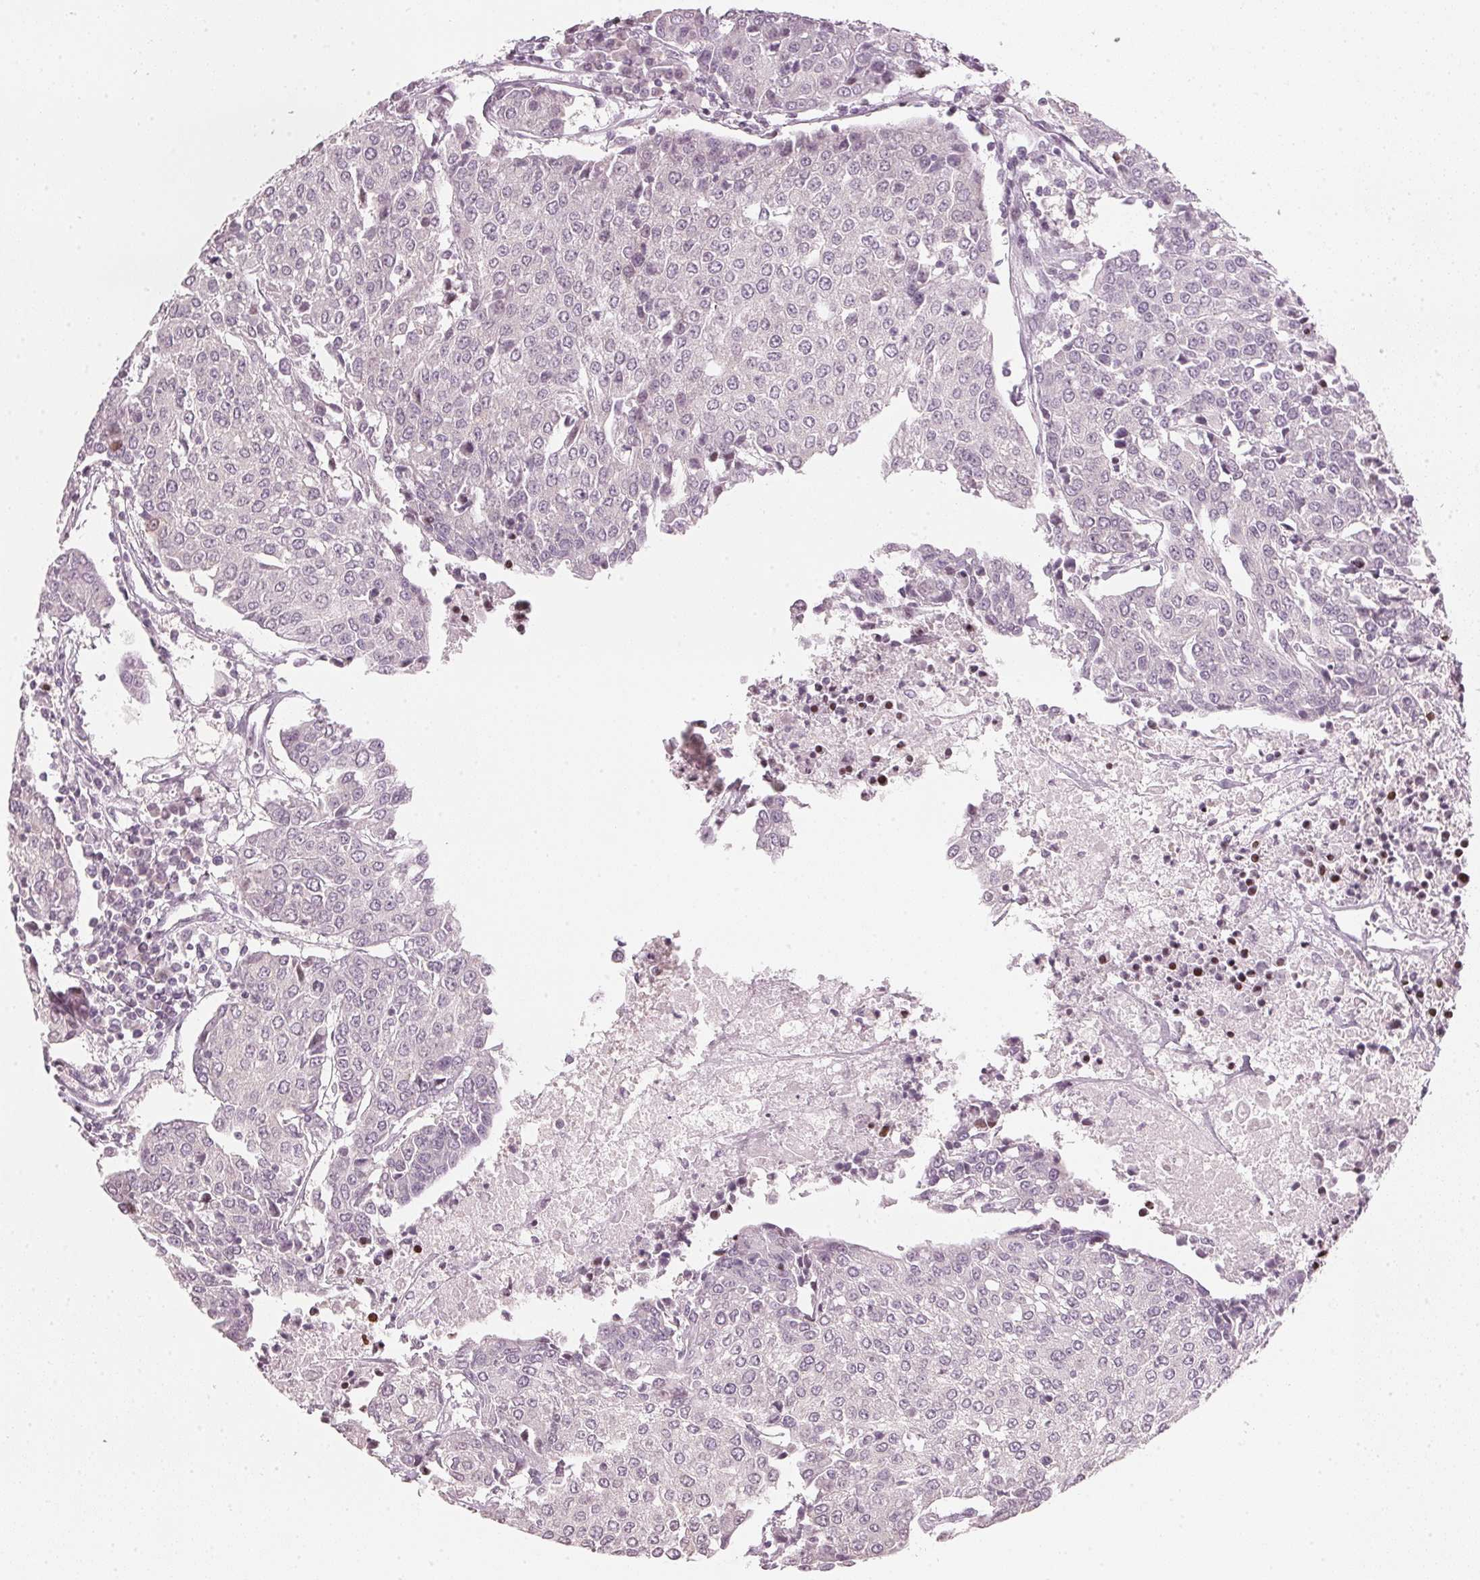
{"staining": {"intensity": "negative", "quantity": "none", "location": "none"}, "tissue": "urothelial cancer", "cell_type": "Tumor cells", "image_type": "cancer", "snomed": [{"axis": "morphology", "description": "Urothelial carcinoma, High grade"}, {"axis": "topography", "description": "Urinary bladder"}], "caption": "Urothelial carcinoma (high-grade) was stained to show a protein in brown. There is no significant expression in tumor cells.", "gene": "SFRP4", "patient": {"sex": "female", "age": 85}}